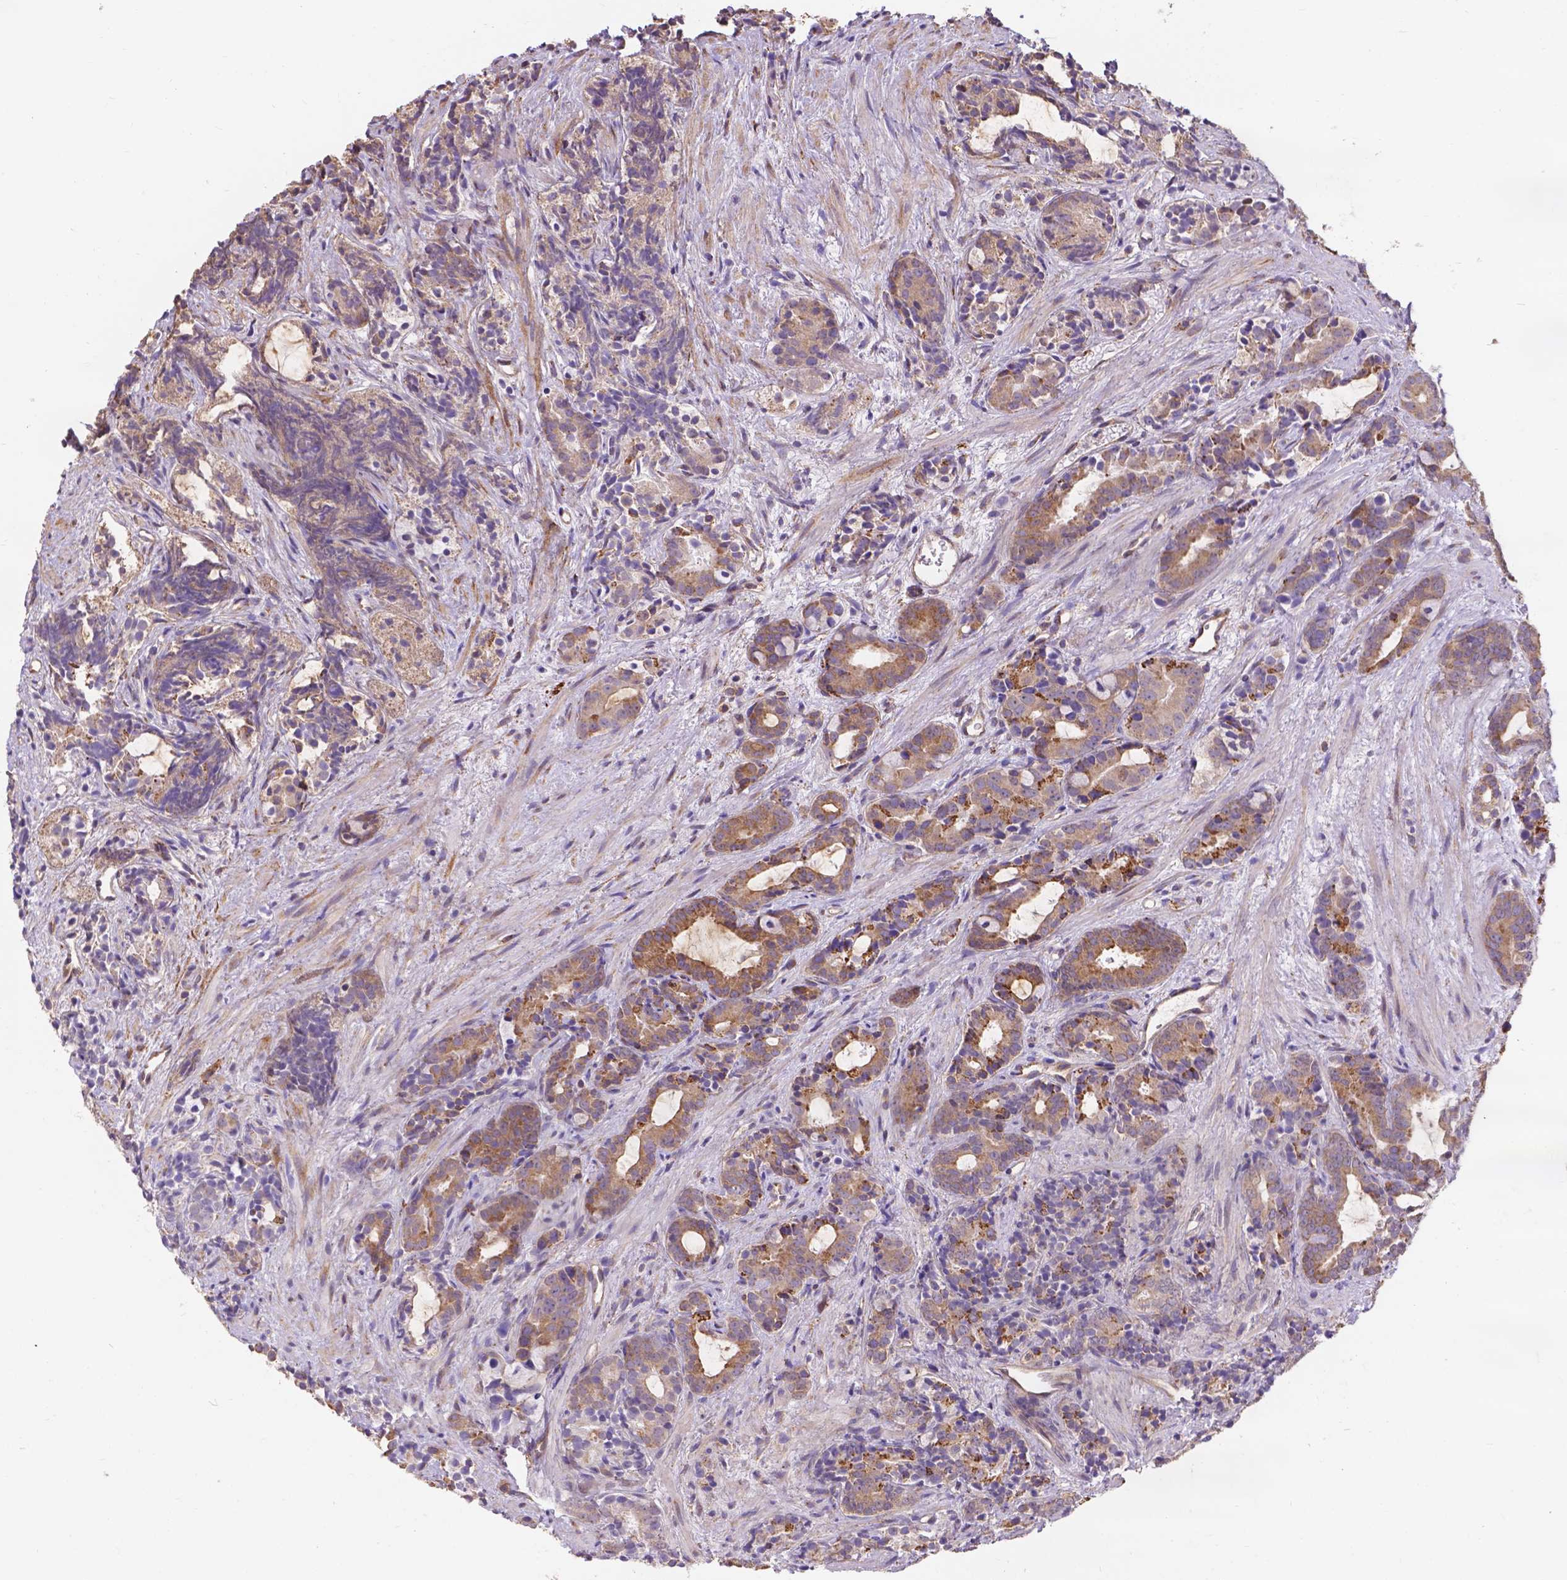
{"staining": {"intensity": "moderate", "quantity": ">75%", "location": "cytoplasmic/membranous"}, "tissue": "prostate cancer", "cell_type": "Tumor cells", "image_type": "cancer", "snomed": [{"axis": "morphology", "description": "Adenocarcinoma, High grade"}, {"axis": "topography", "description": "Prostate"}], "caption": "Protein staining of prostate high-grade adenocarcinoma tissue exhibits moderate cytoplasmic/membranous expression in about >75% of tumor cells.", "gene": "IPO11", "patient": {"sex": "male", "age": 84}}